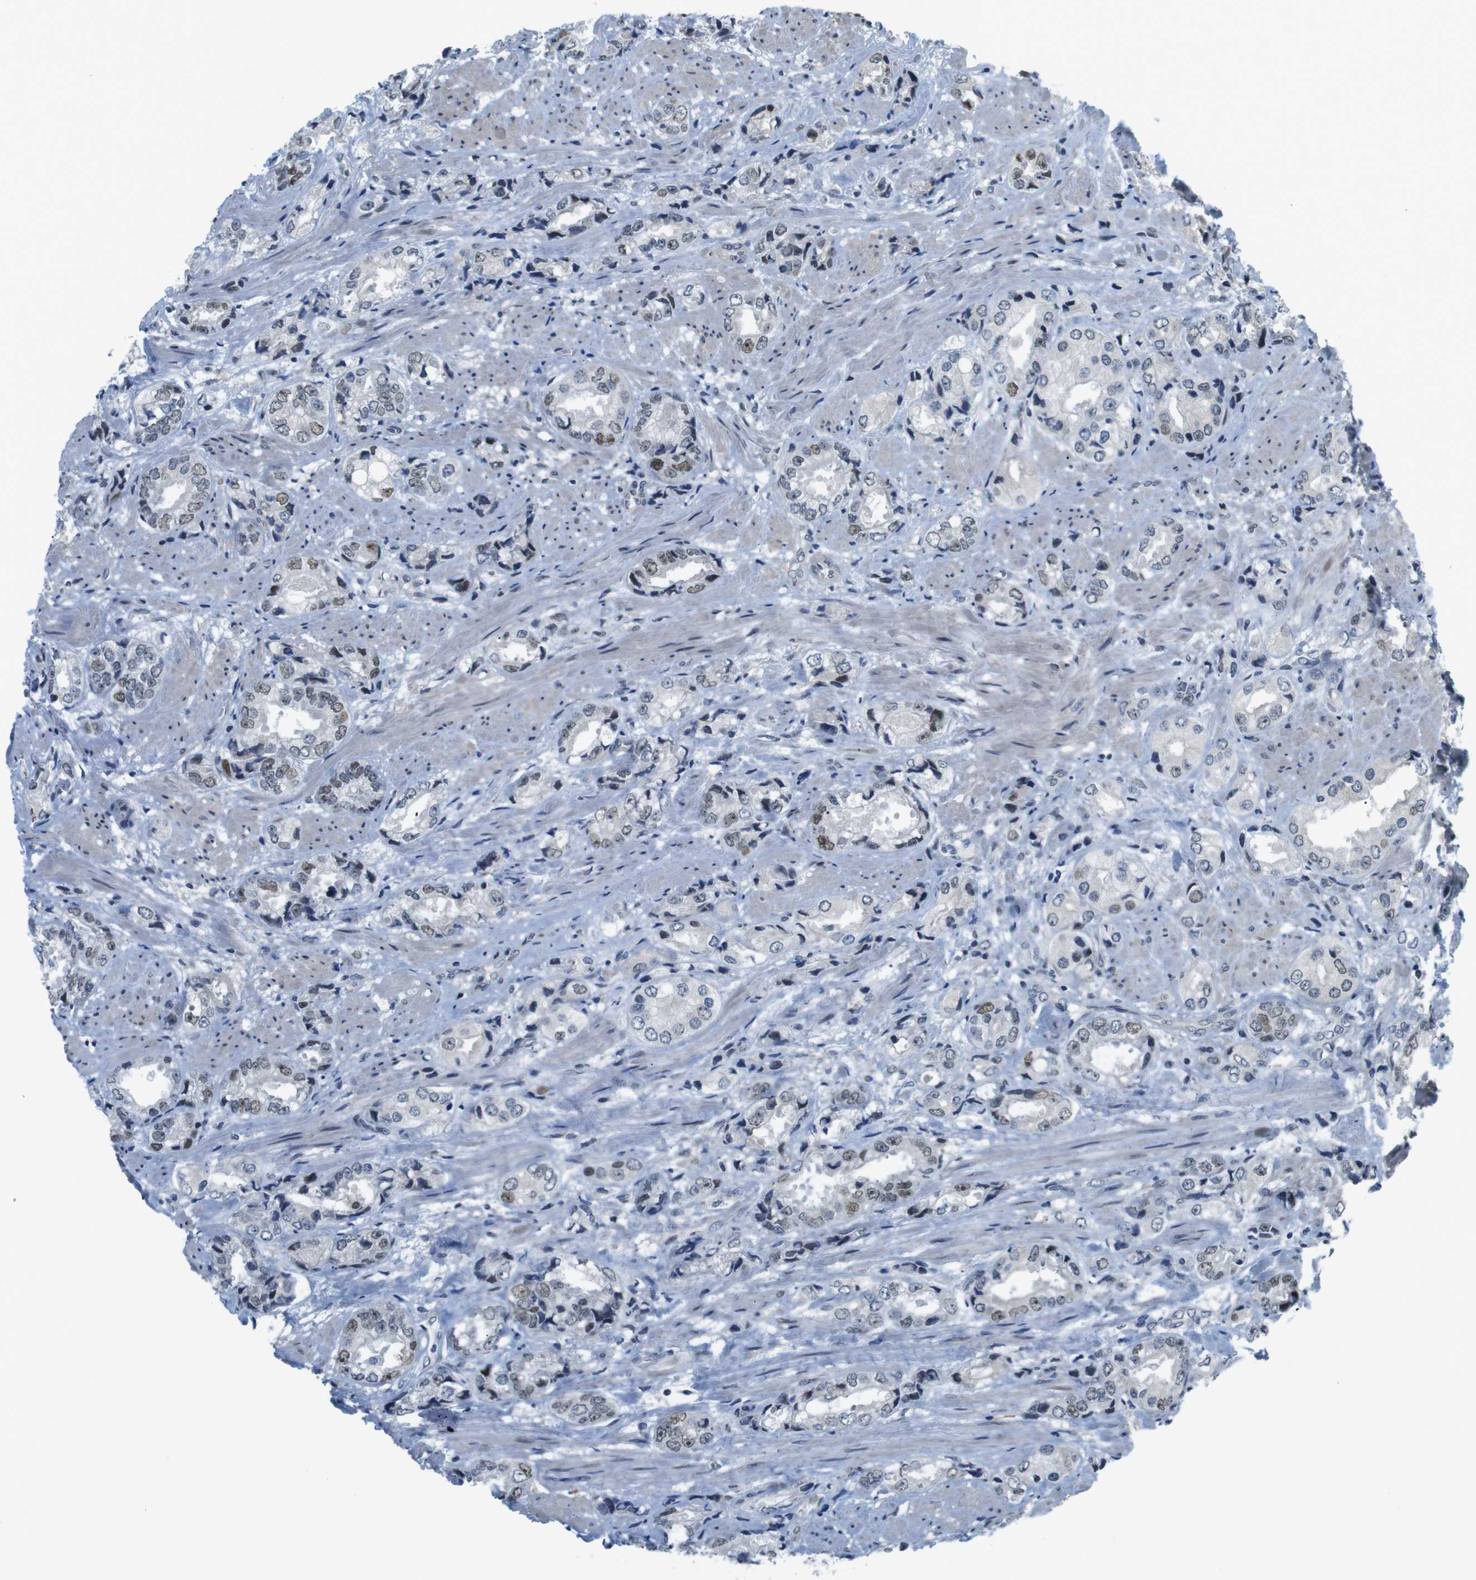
{"staining": {"intensity": "weak", "quantity": "<25%", "location": "nuclear"}, "tissue": "prostate cancer", "cell_type": "Tumor cells", "image_type": "cancer", "snomed": [{"axis": "morphology", "description": "Adenocarcinoma, High grade"}, {"axis": "topography", "description": "Prostate"}], "caption": "Micrograph shows no significant protein staining in tumor cells of high-grade adenocarcinoma (prostate).", "gene": "SMCO2", "patient": {"sex": "male", "age": 61}}